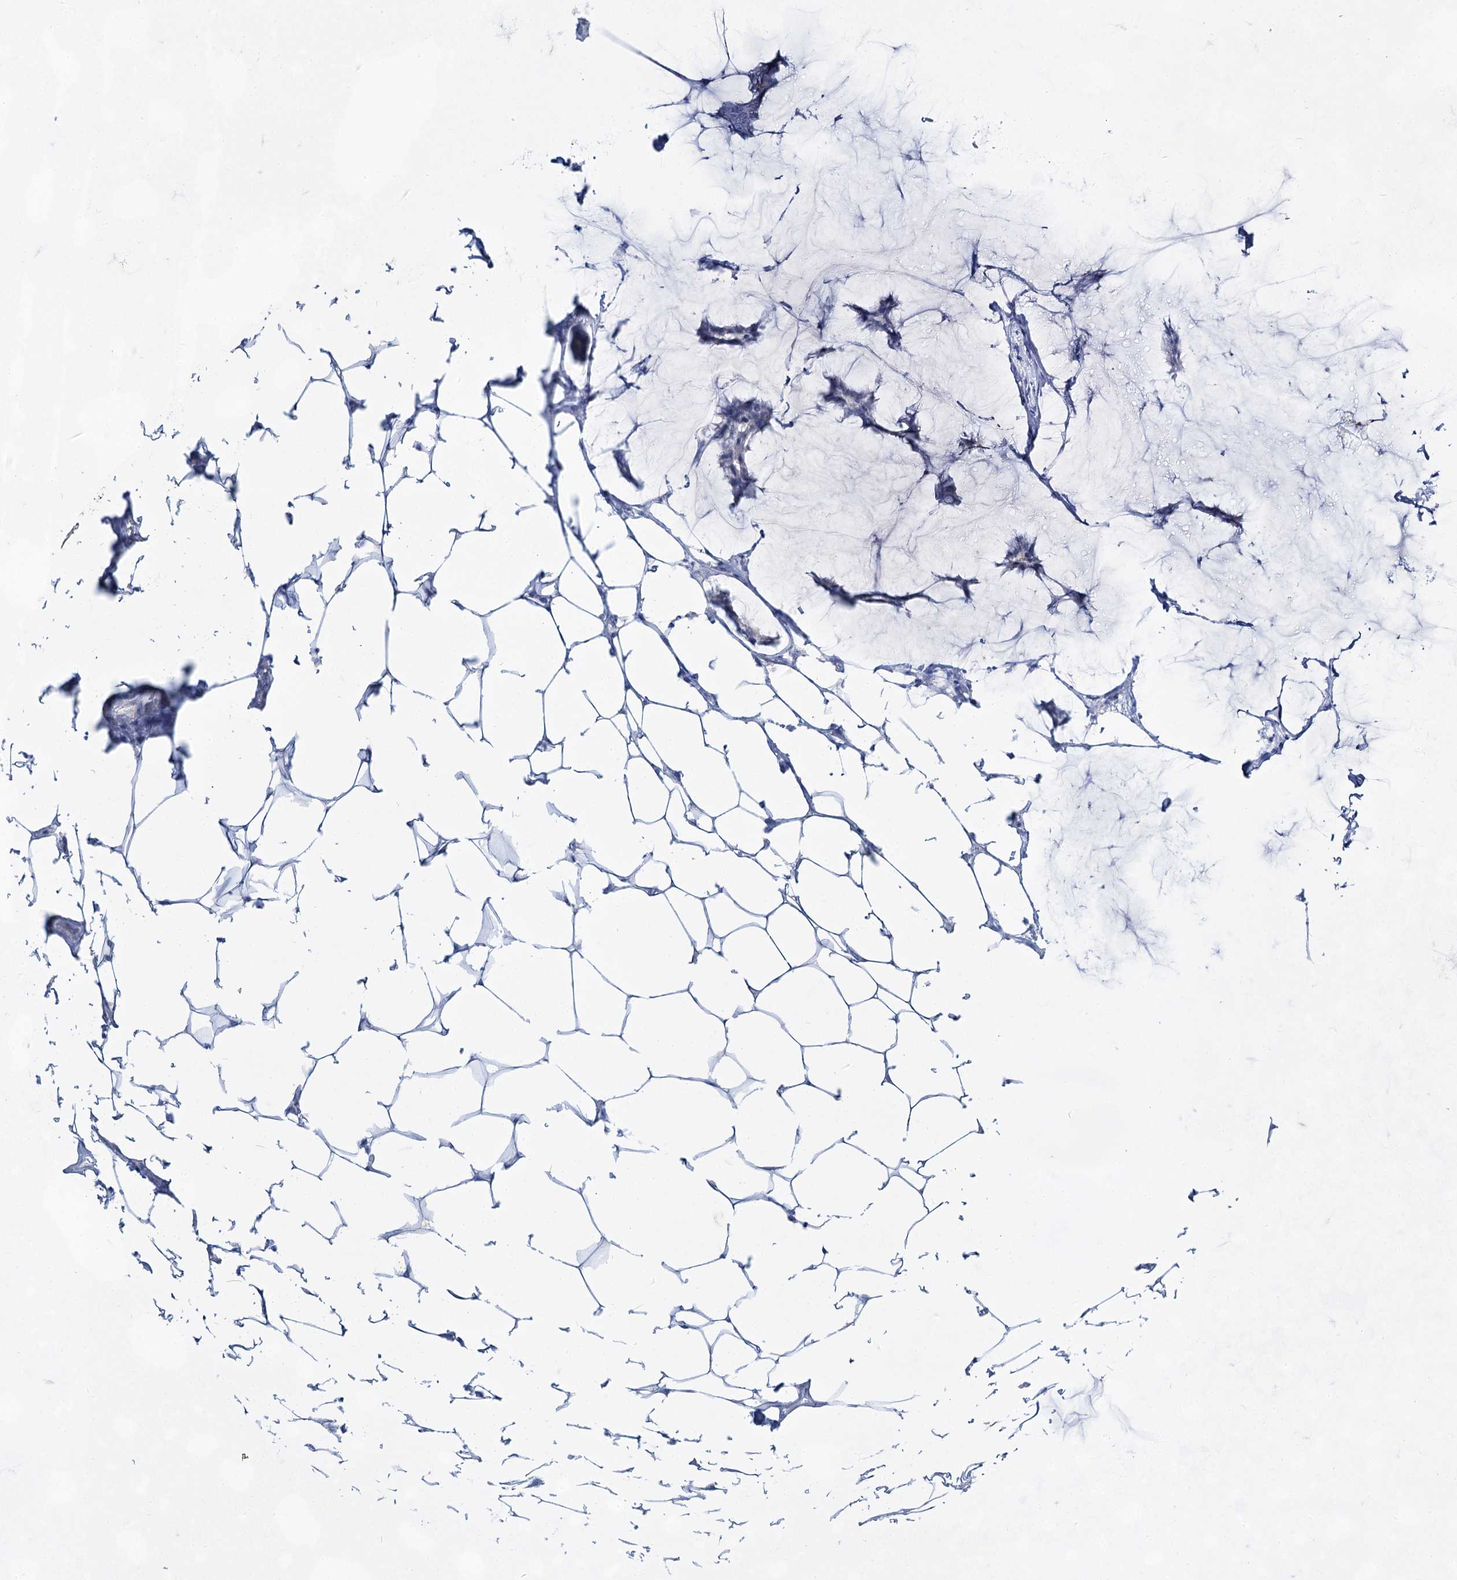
{"staining": {"intensity": "negative", "quantity": "none", "location": "none"}, "tissue": "breast cancer", "cell_type": "Tumor cells", "image_type": "cancer", "snomed": [{"axis": "morphology", "description": "Duct carcinoma"}, {"axis": "topography", "description": "Breast"}], "caption": "The immunohistochemistry image has no significant staining in tumor cells of infiltrating ductal carcinoma (breast) tissue. (Immunohistochemistry (ihc), brightfield microscopy, high magnification).", "gene": "ACRV1", "patient": {"sex": "female", "age": 93}}